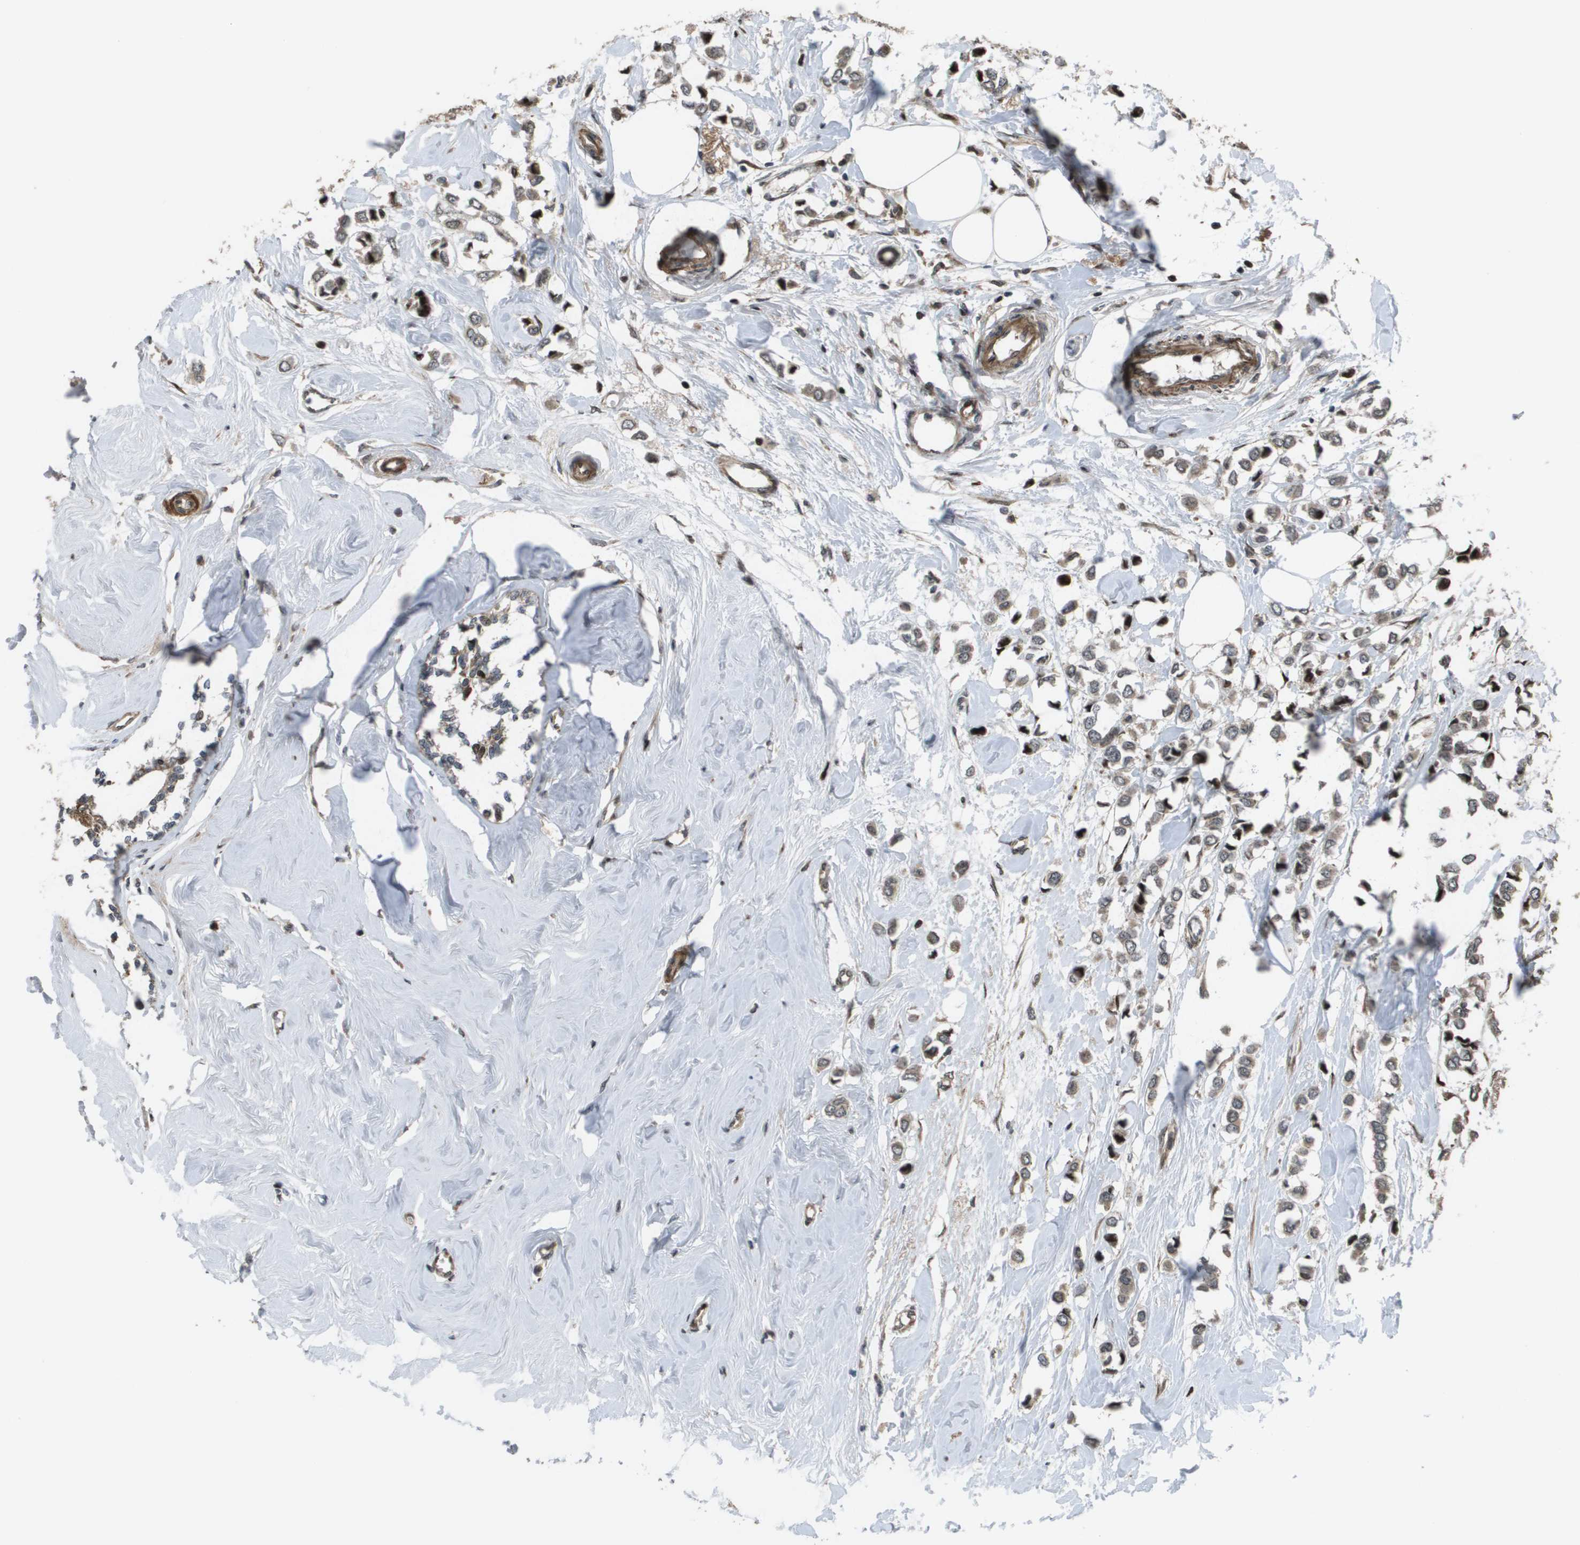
{"staining": {"intensity": "weak", "quantity": ">75%", "location": "cytoplasmic/membranous"}, "tissue": "breast cancer", "cell_type": "Tumor cells", "image_type": "cancer", "snomed": [{"axis": "morphology", "description": "Lobular carcinoma"}, {"axis": "topography", "description": "Breast"}], "caption": "Immunohistochemistry micrograph of neoplastic tissue: human breast cancer stained using immunohistochemistry demonstrates low levels of weak protein expression localized specifically in the cytoplasmic/membranous of tumor cells, appearing as a cytoplasmic/membranous brown color.", "gene": "AXIN2", "patient": {"sex": "female", "age": 51}}